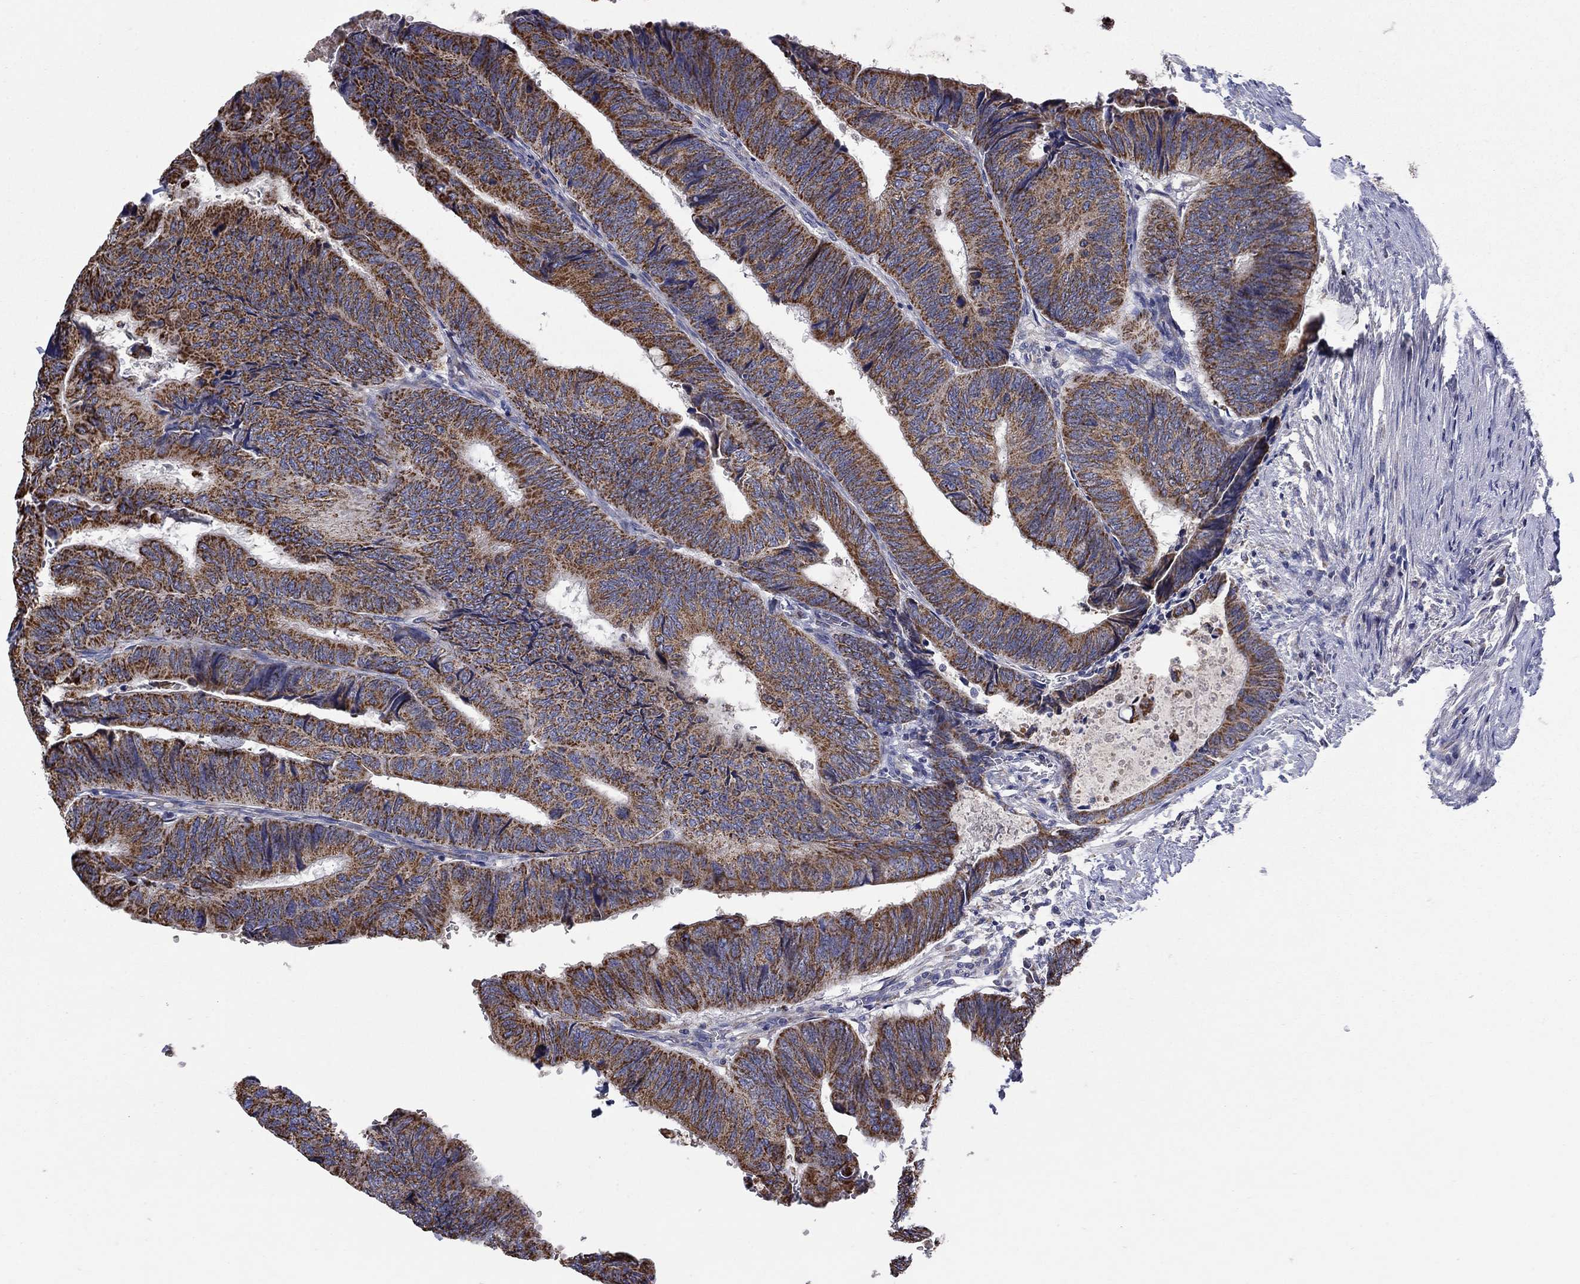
{"staining": {"intensity": "strong", "quantity": "25%-75%", "location": "cytoplasmic/membranous"}, "tissue": "colorectal cancer", "cell_type": "Tumor cells", "image_type": "cancer", "snomed": [{"axis": "morphology", "description": "Normal tissue, NOS"}, {"axis": "morphology", "description": "Adenocarcinoma, NOS"}, {"axis": "topography", "description": "Rectum"}, {"axis": "topography", "description": "Peripheral nerve tissue"}], "caption": "Human colorectal adenocarcinoma stained with a protein marker demonstrates strong staining in tumor cells.", "gene": "HPS5", "patient": {"sex": "male", "age": 92}}